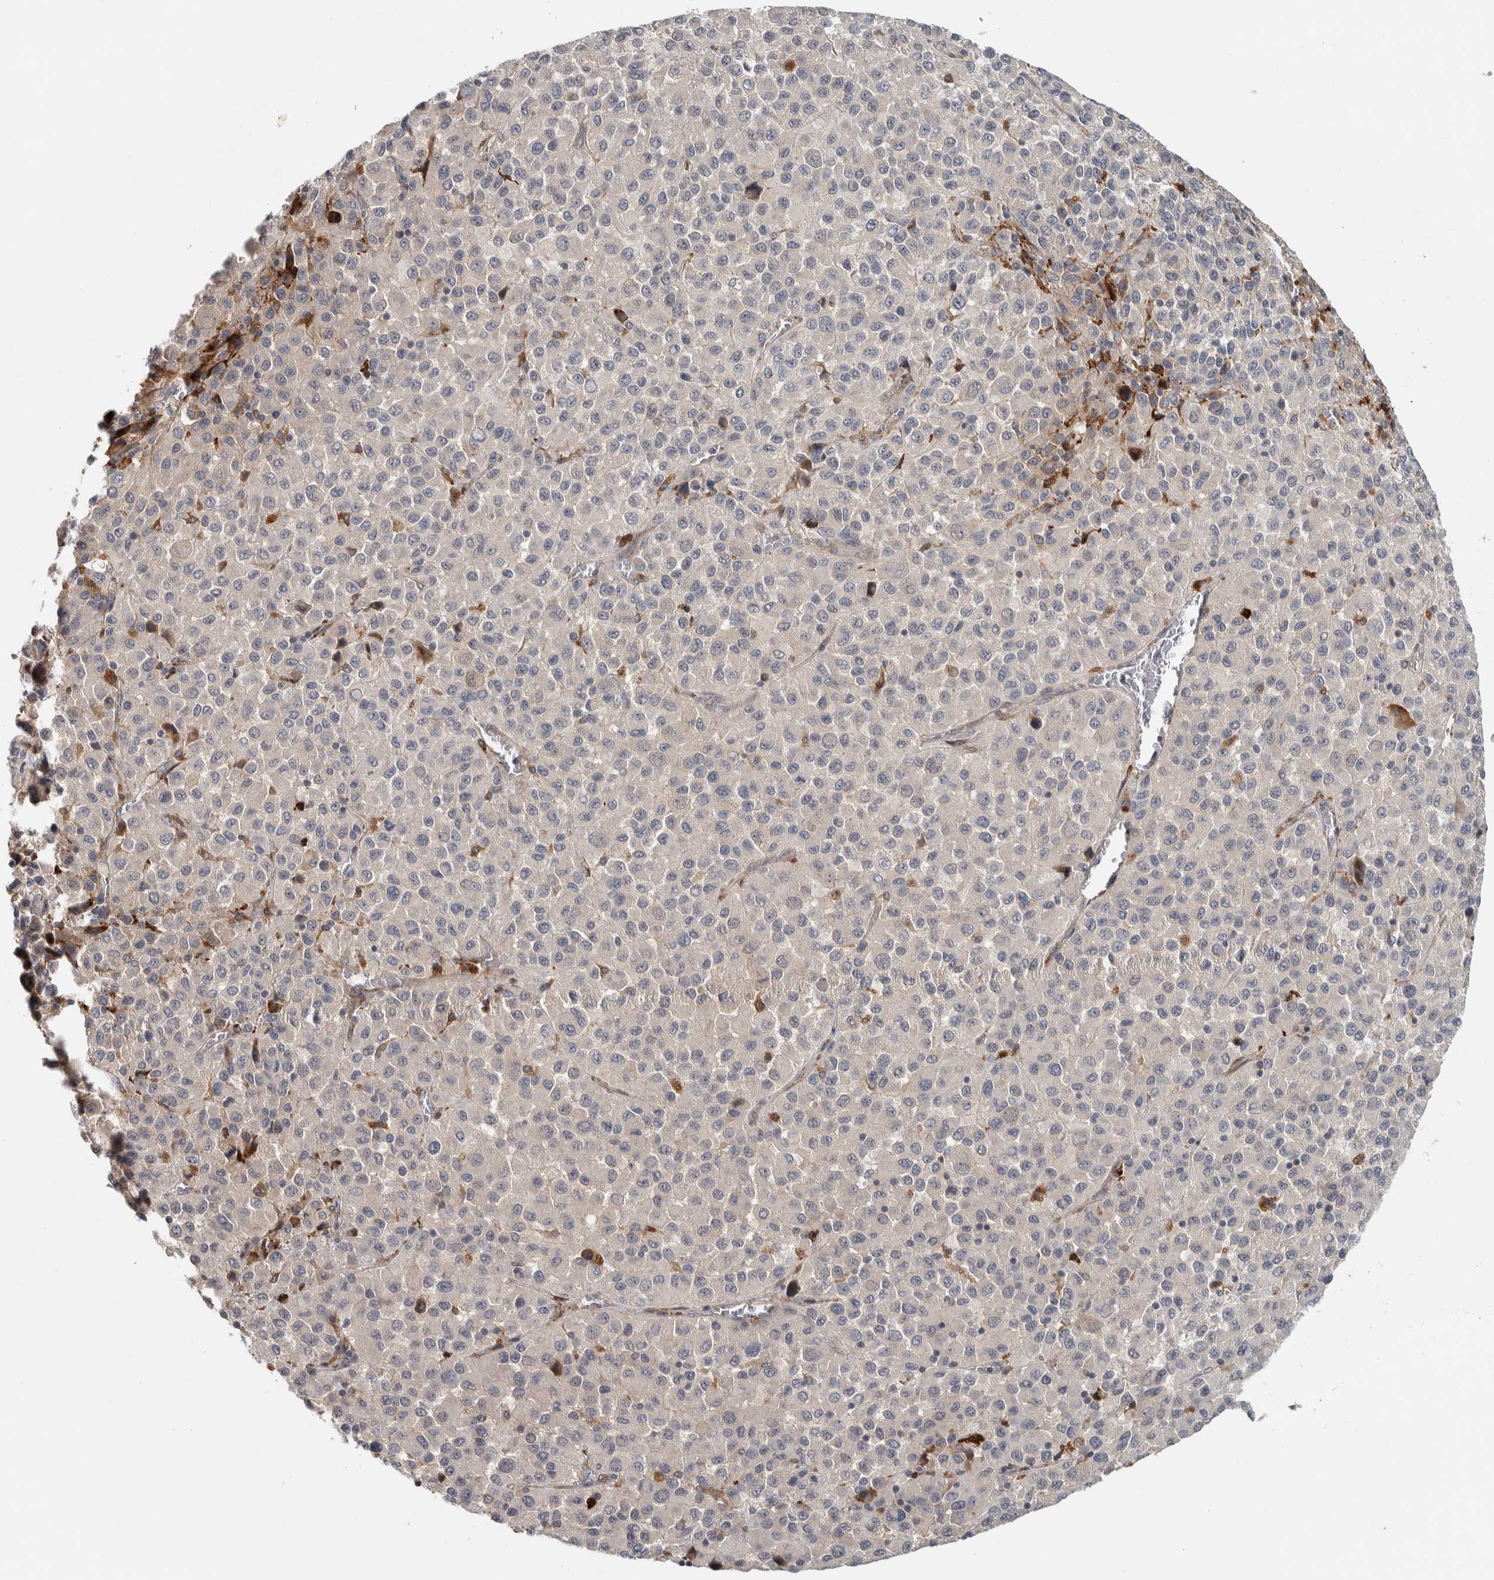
{"staining": {"intensity": "moderate", "quantity": "<25%", "location": "cytoplasmic/membranous"}, "tissue": "melanoma", "cell_type": "Tumor cells", "image_type": "cancer", "snomed": [{"axis": "morphology", "description": "Malignant melanoma, Metastatic site"}, {"axis": "topography", "description": "Lung"}], "caption": "Human malignant melanoma (metastatic site) stained with a protein marker shows moderate staining in tumor cells.", "gene": "ADPRM", "patient": {"sex": "male", "age": 64}}